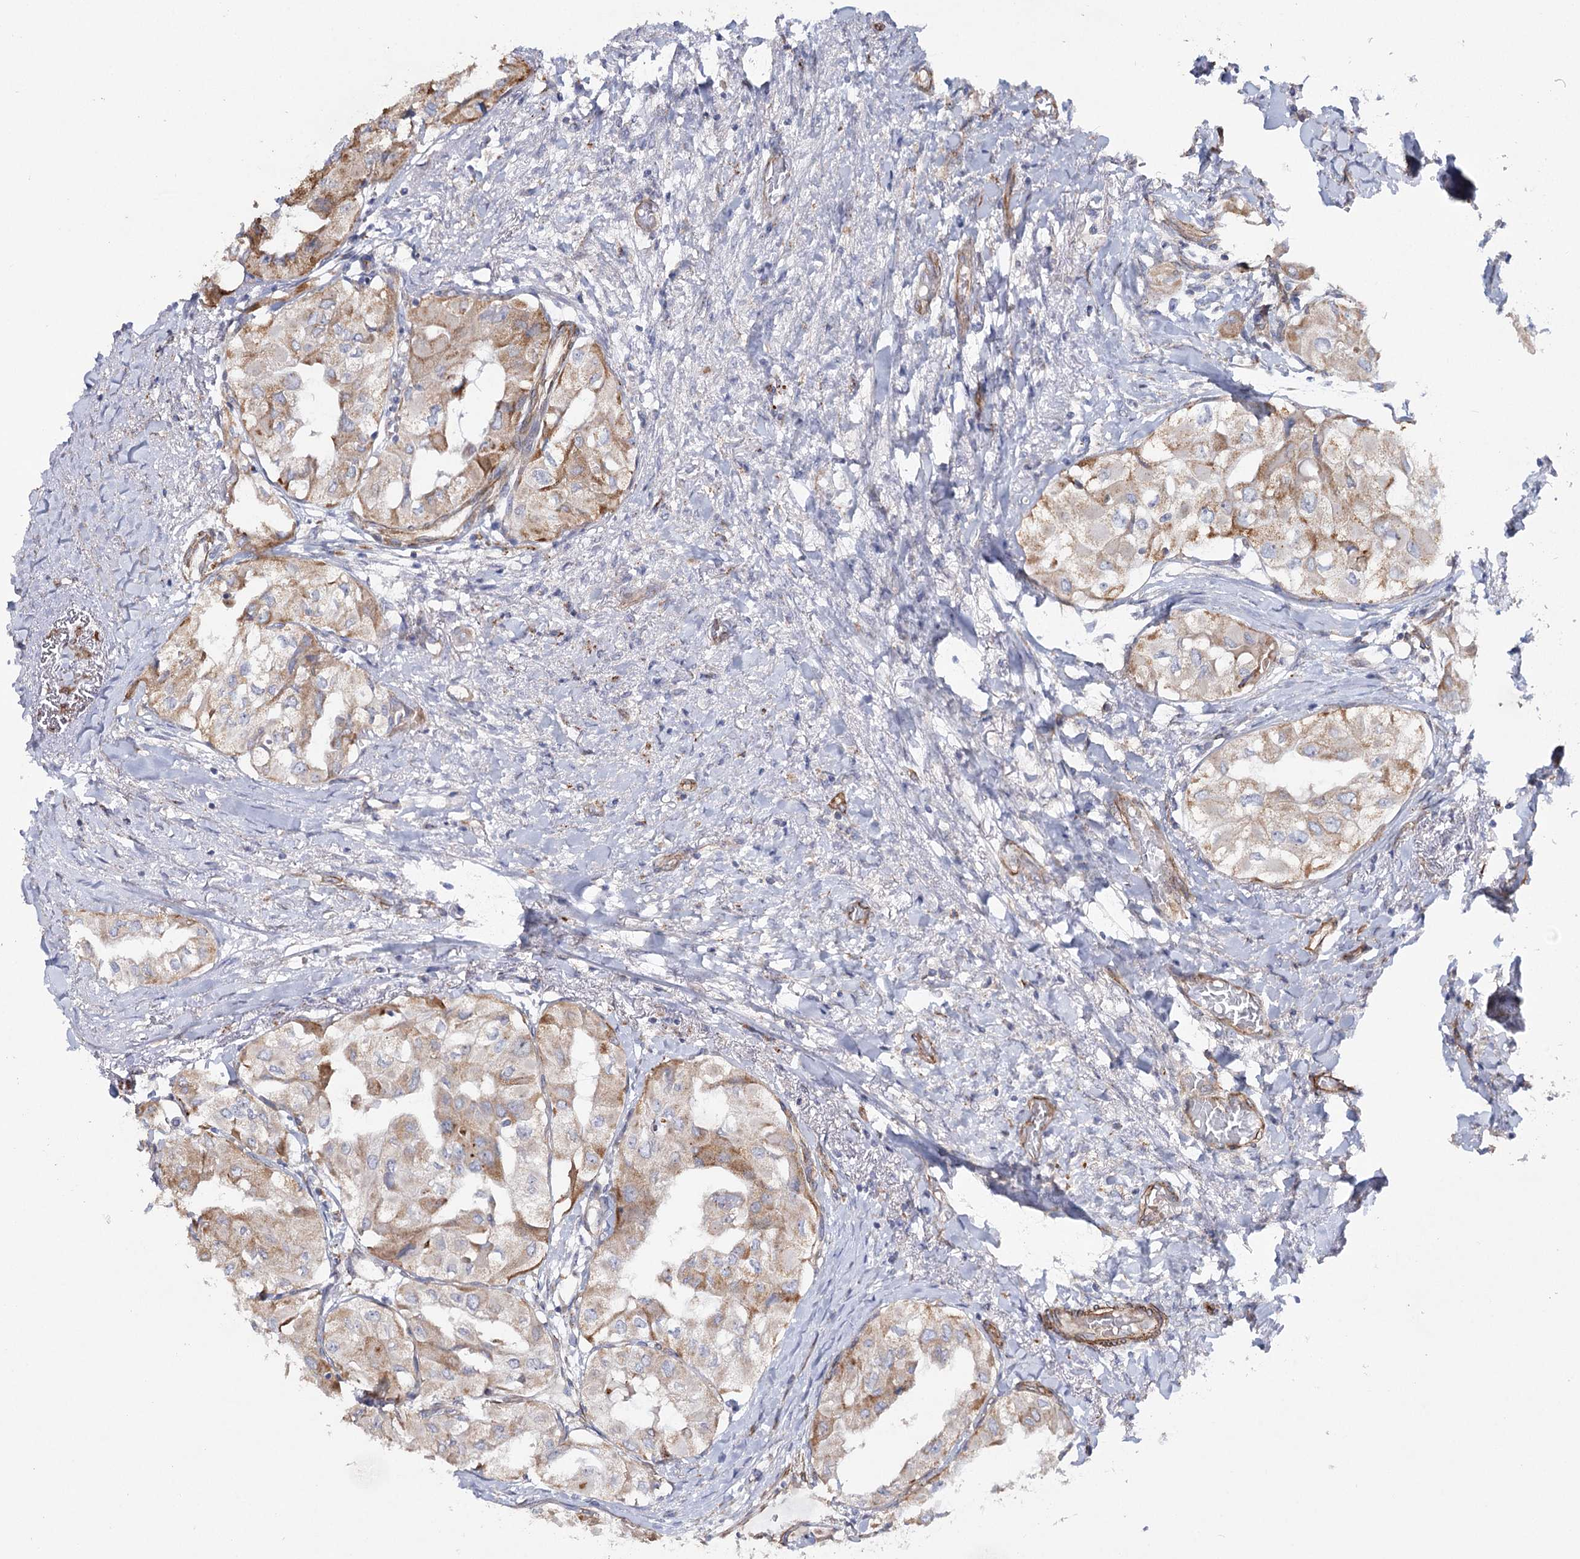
{"staining": {"intensity": "weak", "quantity": ">75%", "location": "cytoplasmic/membranous"}, "tissue": "thyroid cancer", "cell_type": "Tumor cells", "image_type": "cancer", "snomed": [{"axis": "morphology", "description": "Papillary adenocarcinoma, NOS"}, {"axis": "topography", "description": "Thyroid gland"}], "caption": "The image displays immunohistochemical staining of papillary adenocarcinoma (thyroid). There is weak cytoplasmic/membranous staining is present in approximately >75% of tumor cells.", "gene": "TMEM164", "patient": {"sex": "female", "age": 59}}